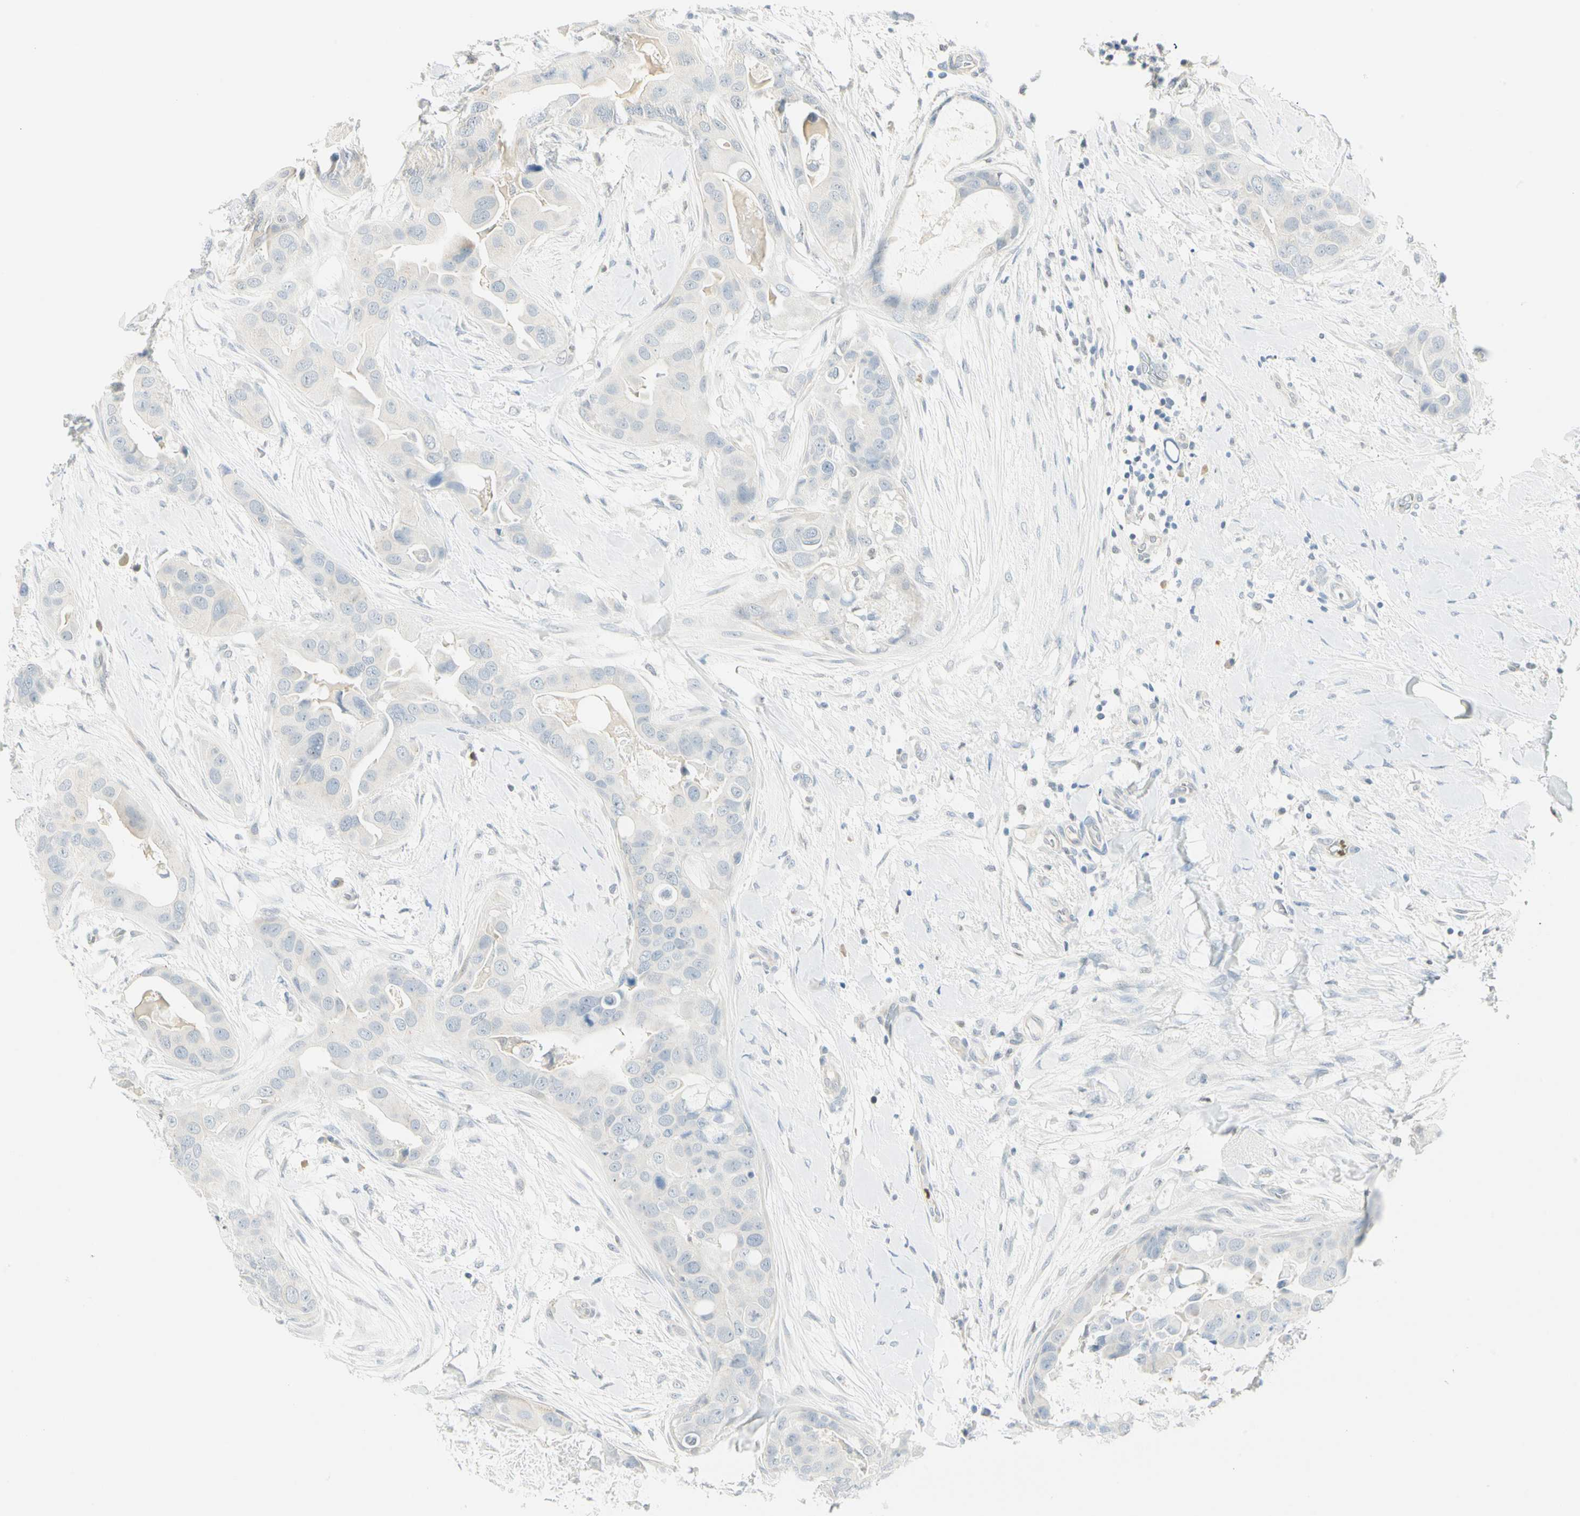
{"staining": {"intensity": "negative", "quantity": "none", "location": "none"}, "tissue": "breast cancer", "cell_type": "Tumor cells", "image_type": "cancer", "snomed": [{"axis": "morphology", "description": "Duct carcinoma"}, {"axis": "topography", "description": "Breast"}], "caption": "This is a histopathology image of immunohistochemistry staining of intraductal carcinoma (breast), which shows no staining in tumor cells.", "gene": "MLLT10", "patient": {"sex": "female", "age": 40}}